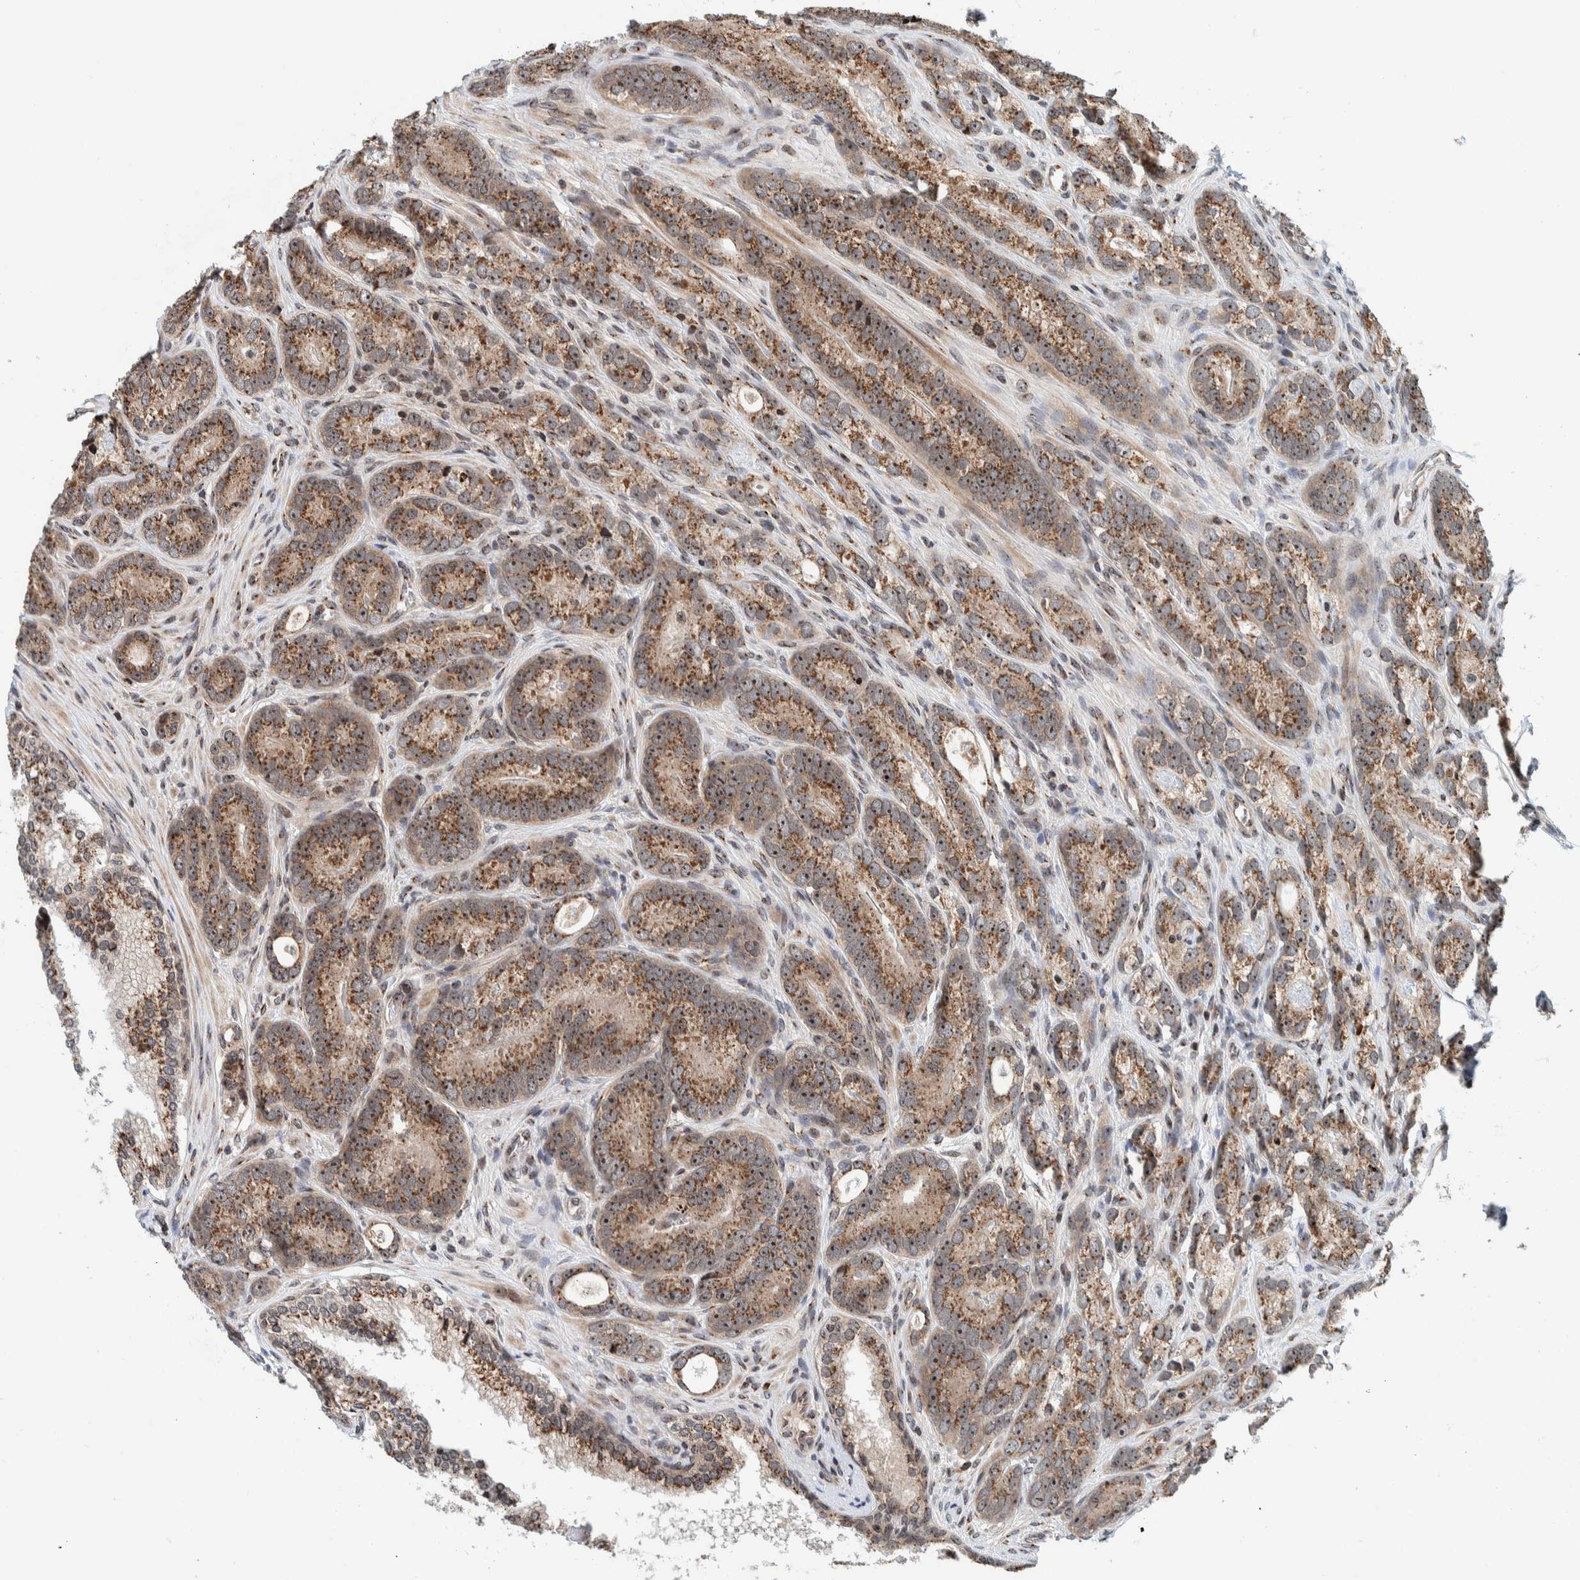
{"staining": {"intensity": "moderate", "quantity": ">75%", "location": "cytoplasmic/membranous,nuclear"}, "tissue": "prostate cancer", "cell_type": "Tumor cells", "image_type": "cancer", "snomed": [{"axis": "morphology", "description": "Adenocarcinoma, High grade"}, {"axis": "topography", "description": "Prostate"}], "caption": "A brown stain shows moderate cytoplasmic/membranous and nuclear expression of a protein in prostate adenocarcinoma (high-grade) tumor cells. (DAB (3,3'-diaminobenzidine) IHC, brown staining for protein, blue staining for nuclei).", "gene": "CCDC182", "patient": {"sex": "male", "age": 56}}